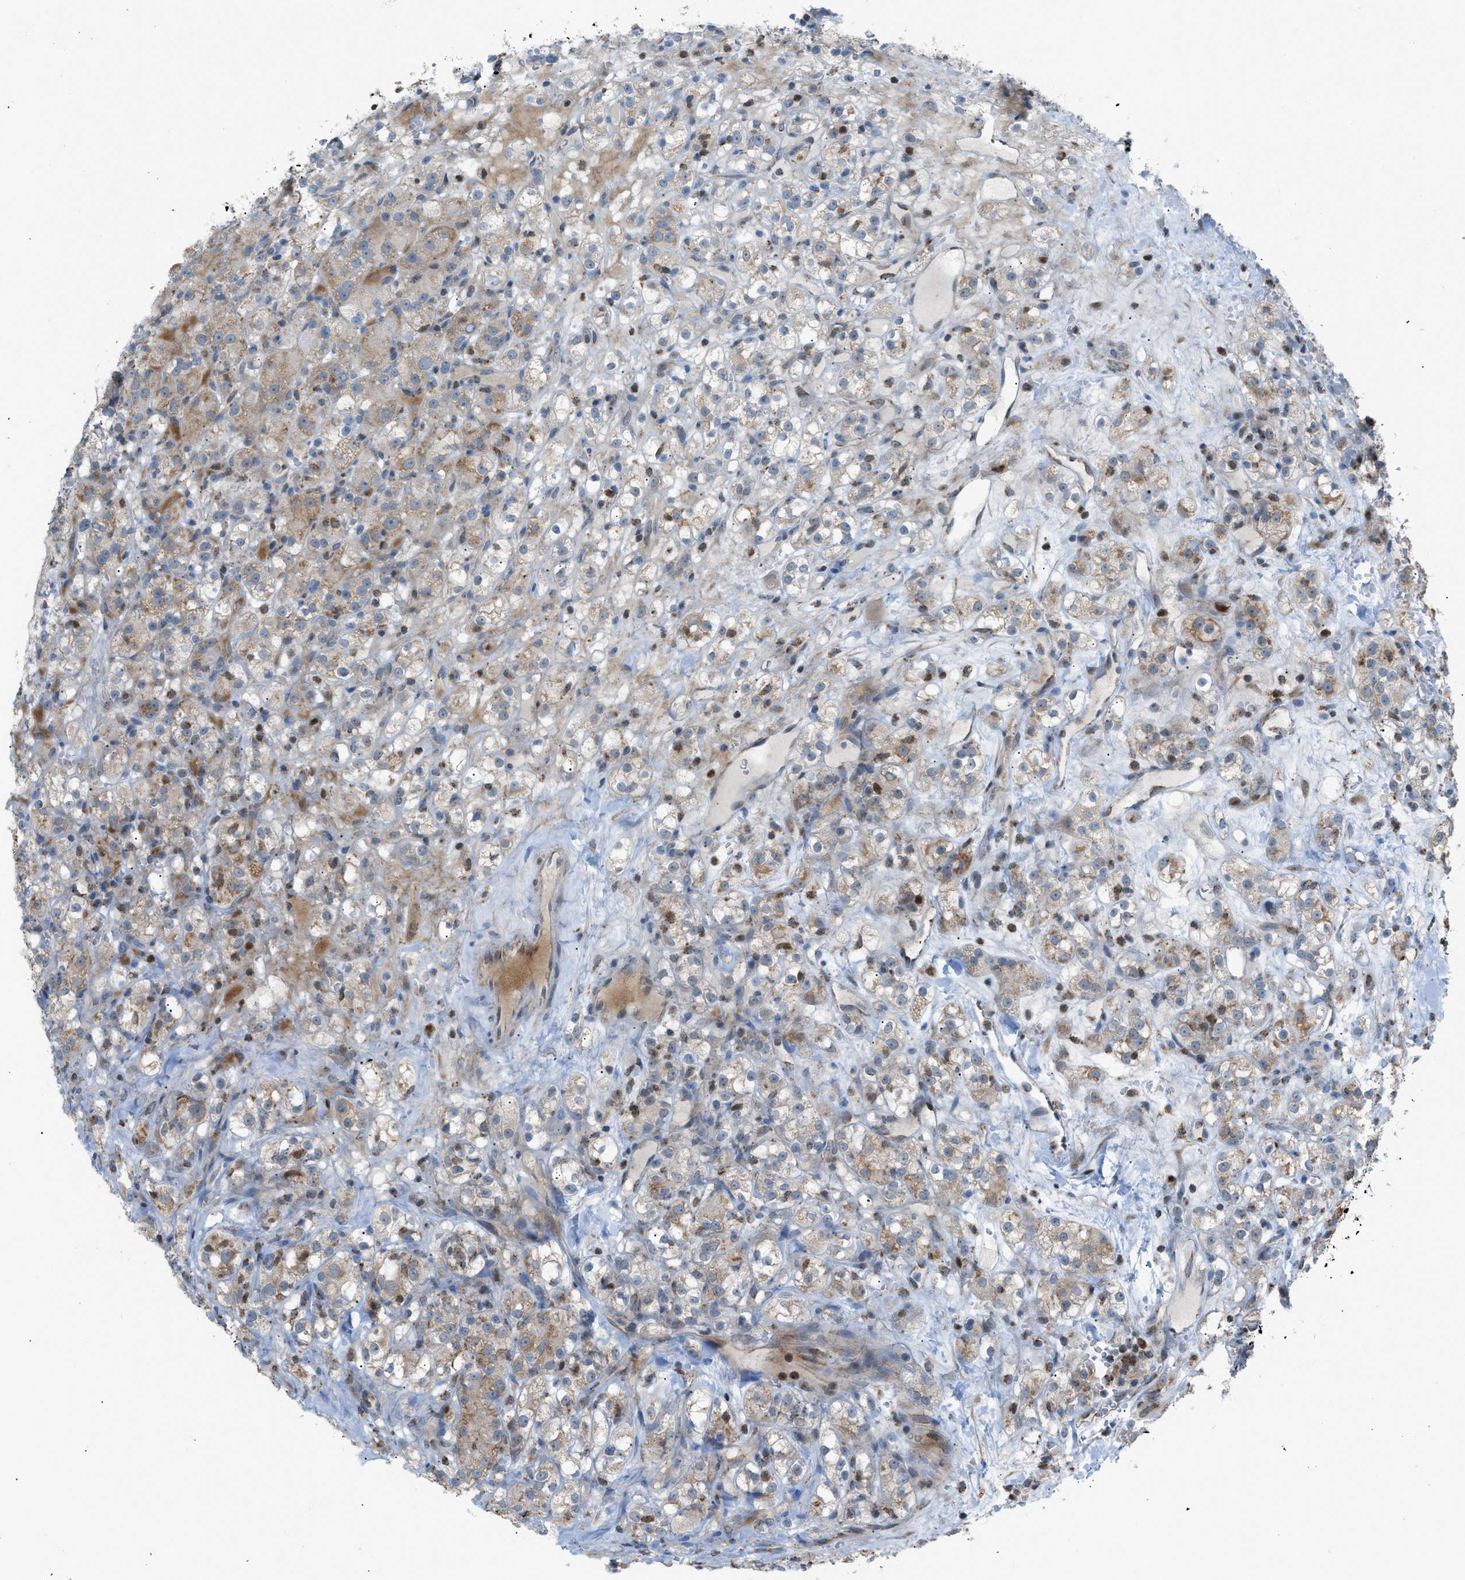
{"staining": {"intensity": "moderate", "quantity": ">75%", "location": "cytoplasmic/membranous"}, "tissue": "renal cancer", "cell_type": "Tumor cells", "image_type": "cancer", "snomed": [{"axis": "morphology", "description": "Normal tissue, NOS"}, {"axis": "morphology", "description": "Adenocarcinoma, NOS"}, {"axis": "topography", "description": "Kidney"}], "caption": "Human adenocarcinoma (renal) stained with a brown dye shows moderate cytoplasmic/membranous positive expression in approximately >75% of tumor cells.", "gene": "SRM", "patient": {"sex": "male", "age": 61}}